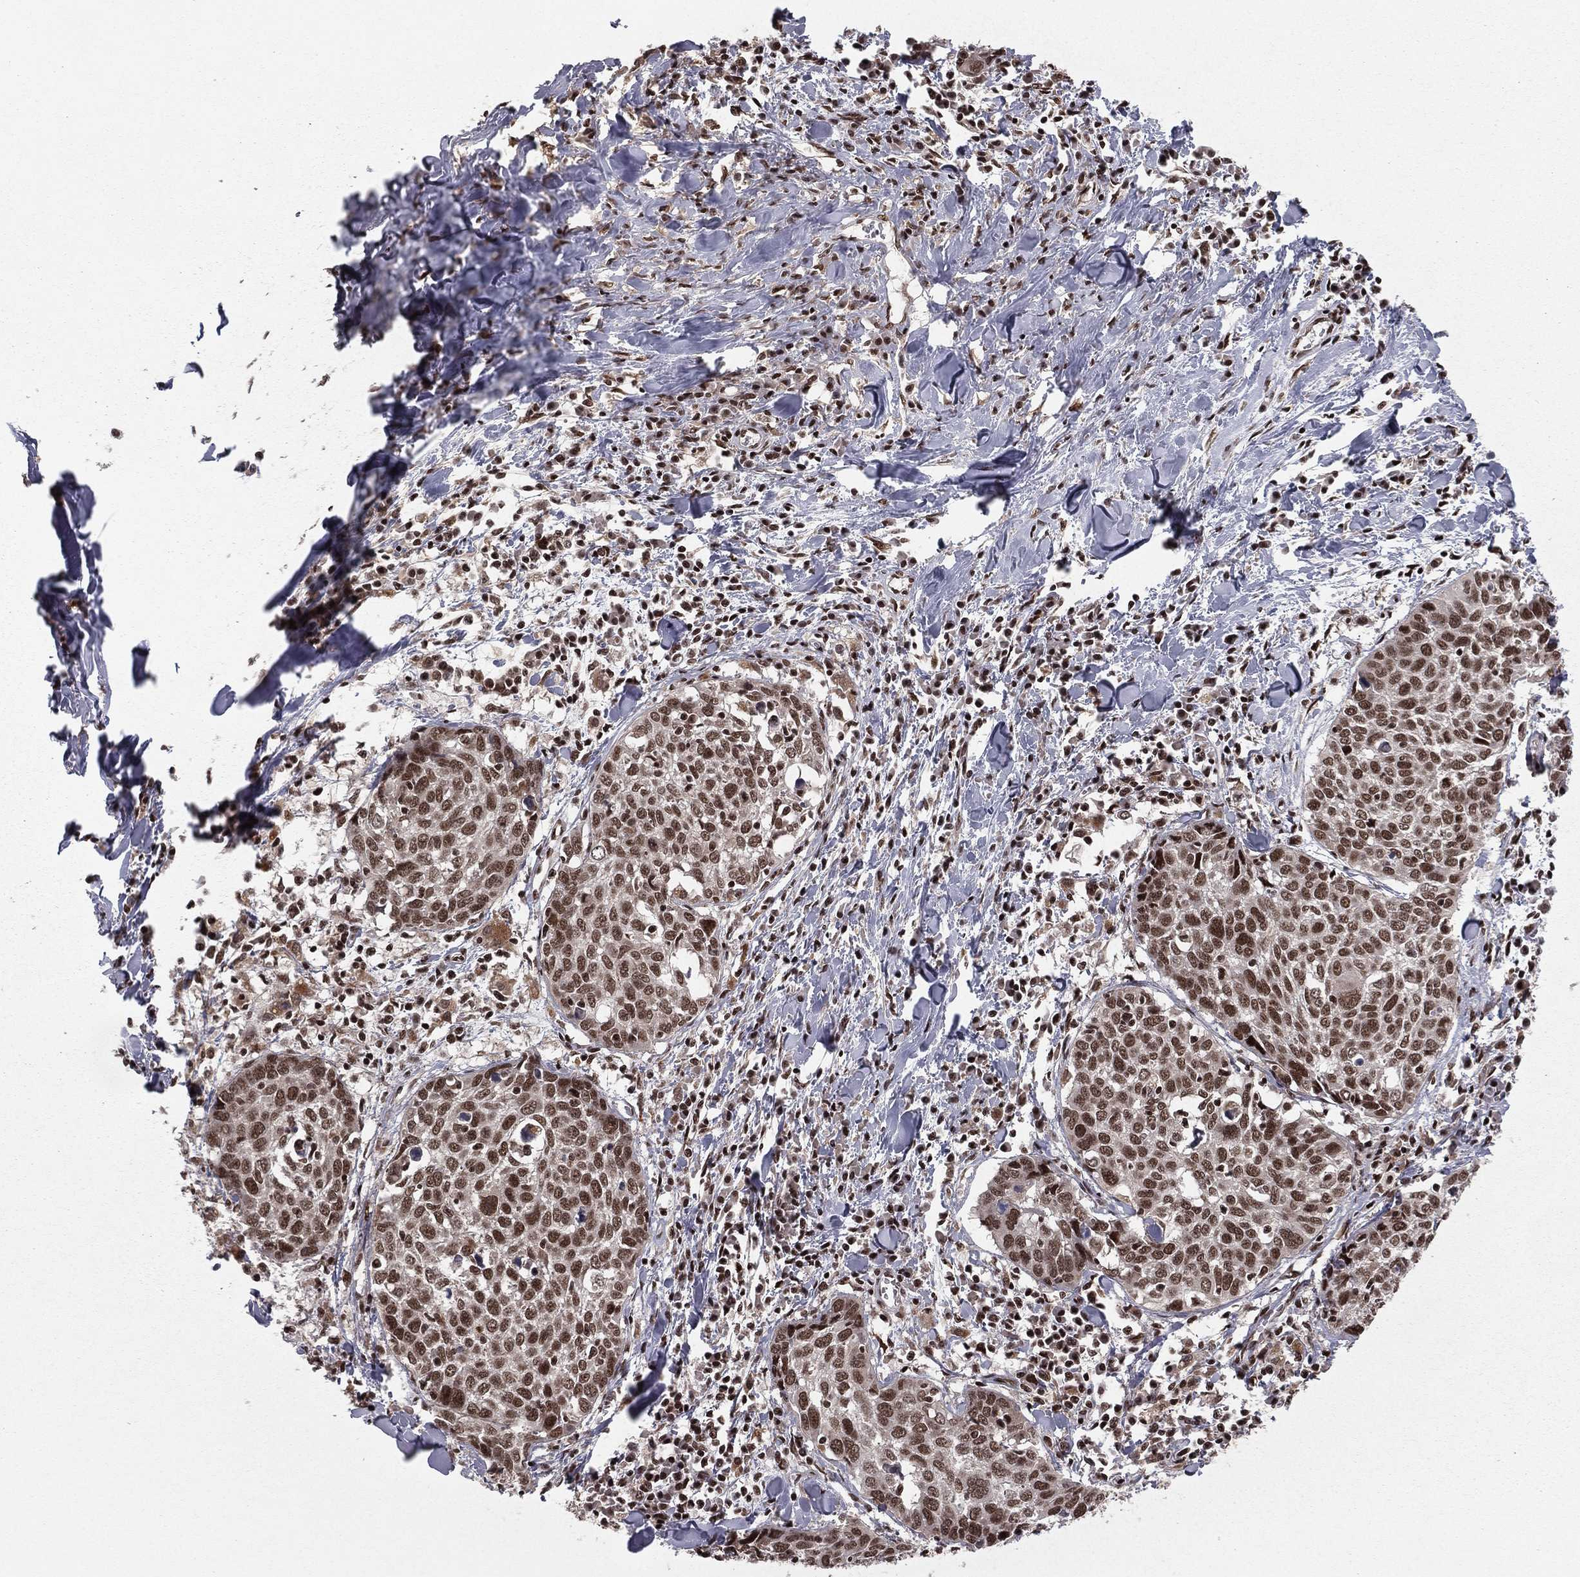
{"staining": {"intensity": "strong", "quantity": "25%-75%", "location": "nuclear"}, "tissue": "lung cancer", "cell_type": "Tumor cells", "image_type": "cancer", "snomed": [{"axis": "morphology", "description": "Squamous cell carcinoma, NOS"}, {"axis": "topography", "description": "Lung"}], "caption": "Strong nuclear staining for a protein is identified in approximately 25%-75% of tumor cells of lung cancer using immunohistochemistry (IHC).", "gene": "NFYB", "patient": {"sex": "male", "age": 57}}